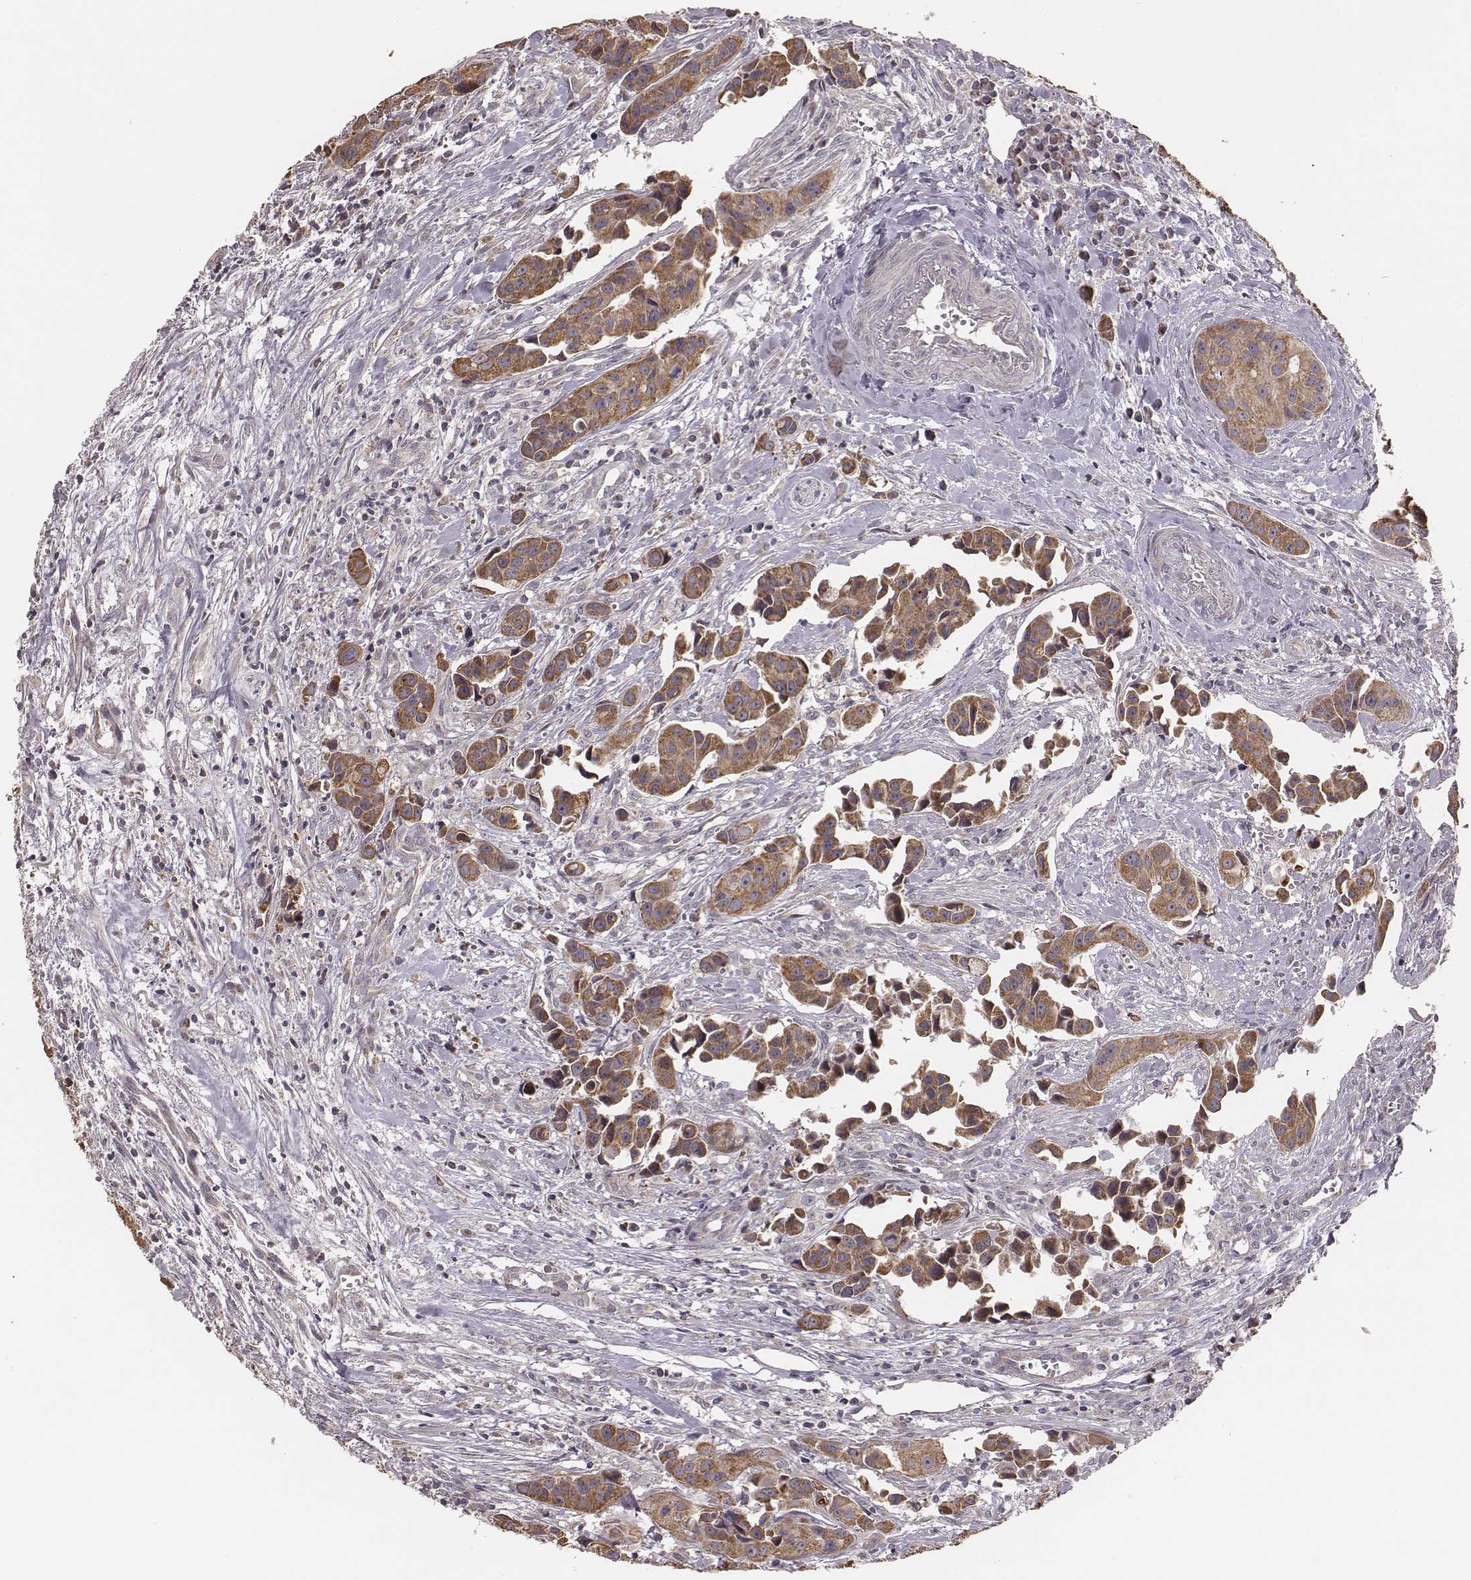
{"staining": {"intensity": "moderate", "quantity": ">75%", "location": "cytoplasmic/membranous"}, "tissue": "head and neck cancer", "cell_type": "Tumor cells", "image_type": "cancer", "snomed": [{"axis": "morphology", "description": "Adenocarcinoma, NOS"}, {"axis": "topography", "description": "Head-Neck"}], "caption": "Human adenocarcinoma (head and neck) stained with a protein marker exhibits moderate staining in tumor cells.", "gene": "HAVCR1", "patient": {"sex": "male", "age": 76}}